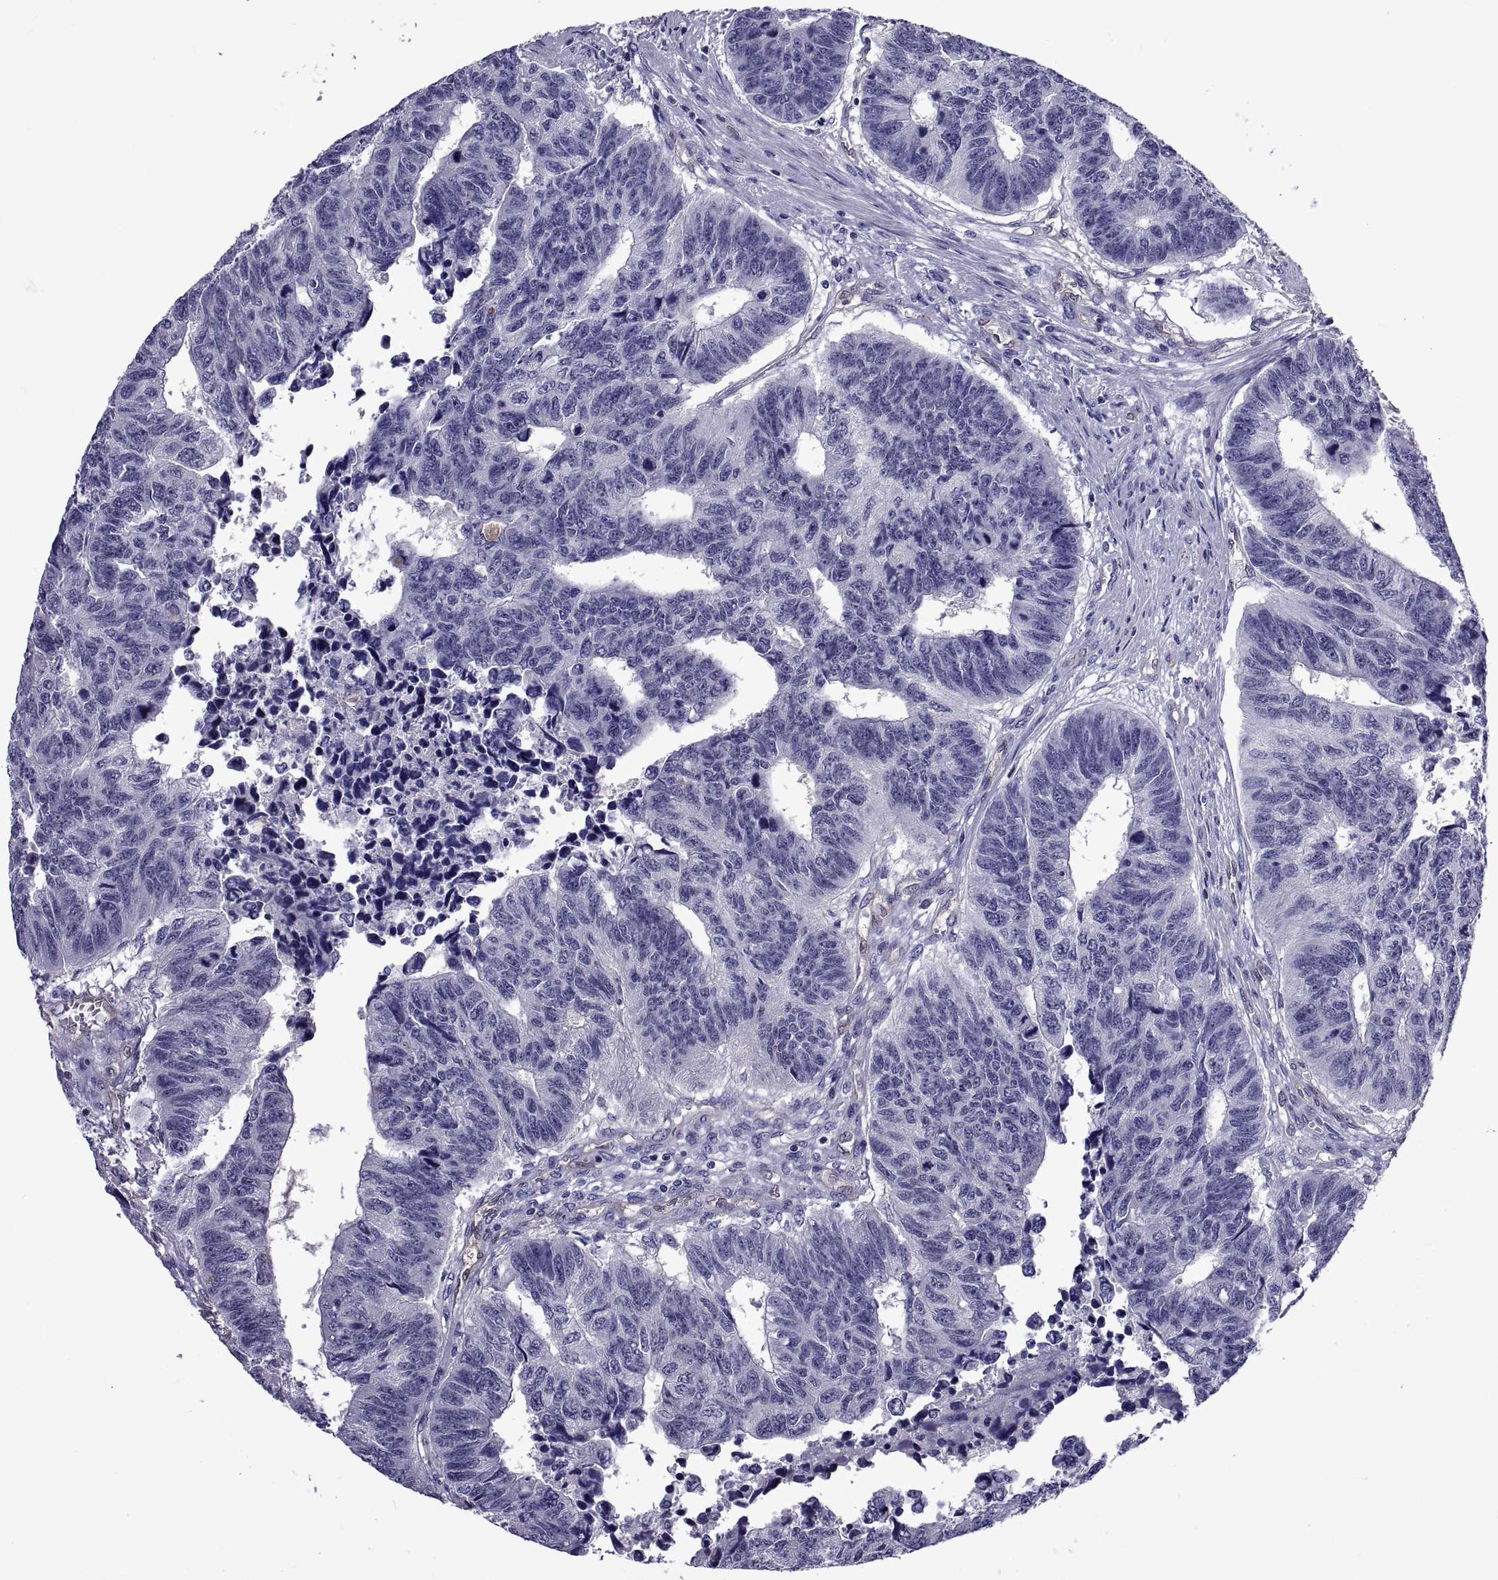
{"staining": {"intensity": "negative", "quantity": "none", "location": "none"}, "tissue": "colorectal cancer", "cell_type": "Tumor cells", "image_type": "cancer", "snomed": [{"axis": "morphology", "description": "Adenocarcinoma, NOS"}, {"axis": "topography", "description": "Rectum"}], "caption": "Human colorectal adenocarcinoma stained for a protein using immunohistochemistry (IHC) demonstrates no positivity in tumor cells.", "gene": "LCN9", "patient": {"sex": "female", "age": 85}}